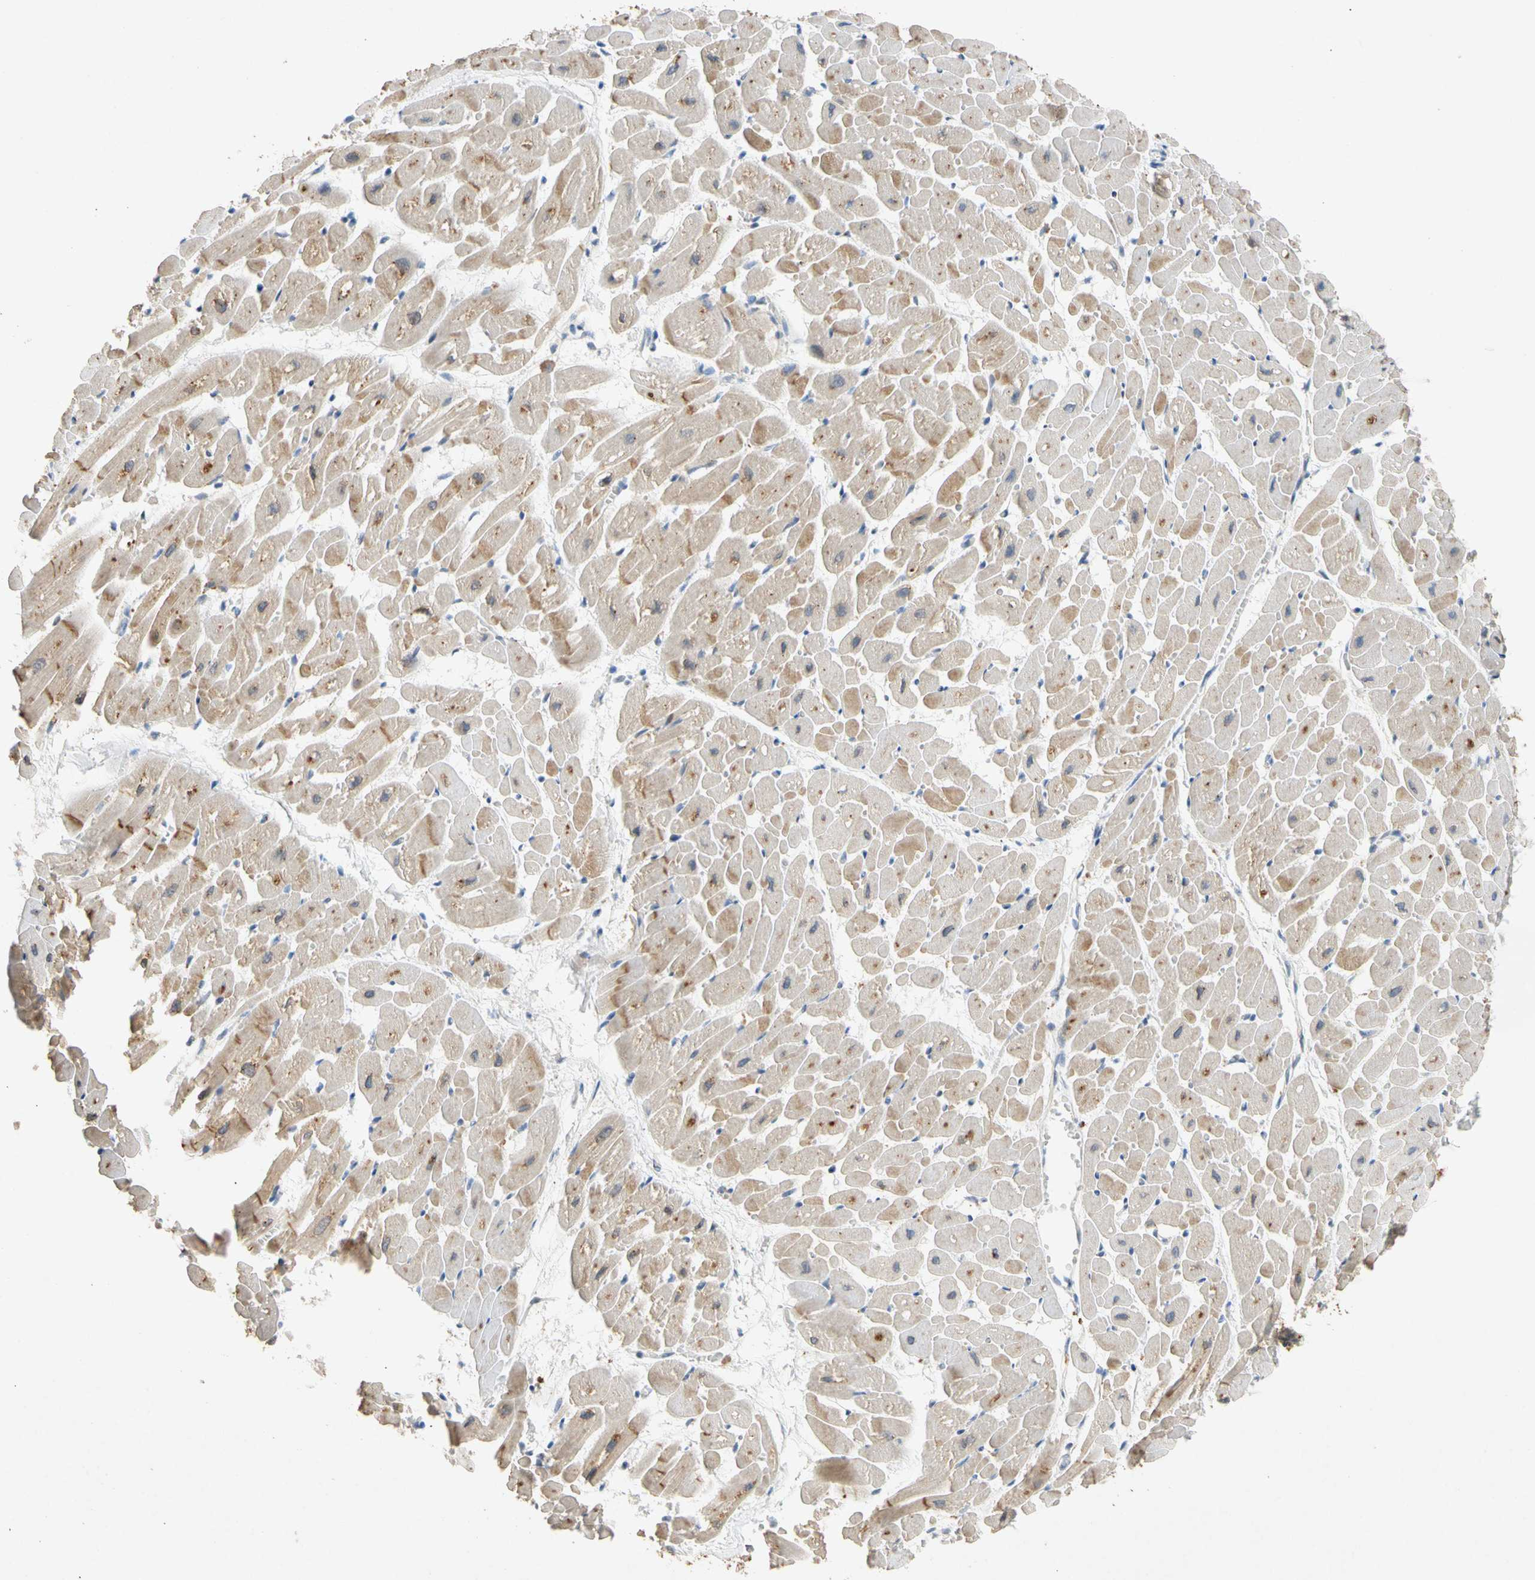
{"staining": {"intensity": "strong", "quantity": ">75%", "location": "cytoplasmic/membranous"}, "tissue": "heart muscle", "cell_type": "Cardiomyocytes", "image_type": "normal", "snomed": [{"axis": "morphology", "description": "Normal tissue, NOS"}, {"axis": "topography", "description": "Heart"}], "caption": "Protein staining demonstrates strong cytoplasmic/membranous positivity in about >75% of cardiomyocytes in unremarkable heart muscle. Using DAB (3,3'-diaminobenzidine) (brown) and hematoxylin (blue) stains, captured at high magnification using brightfield microscopy.", "gene": "GASK1B", "patient": {"sex": "male", "age": 45}}